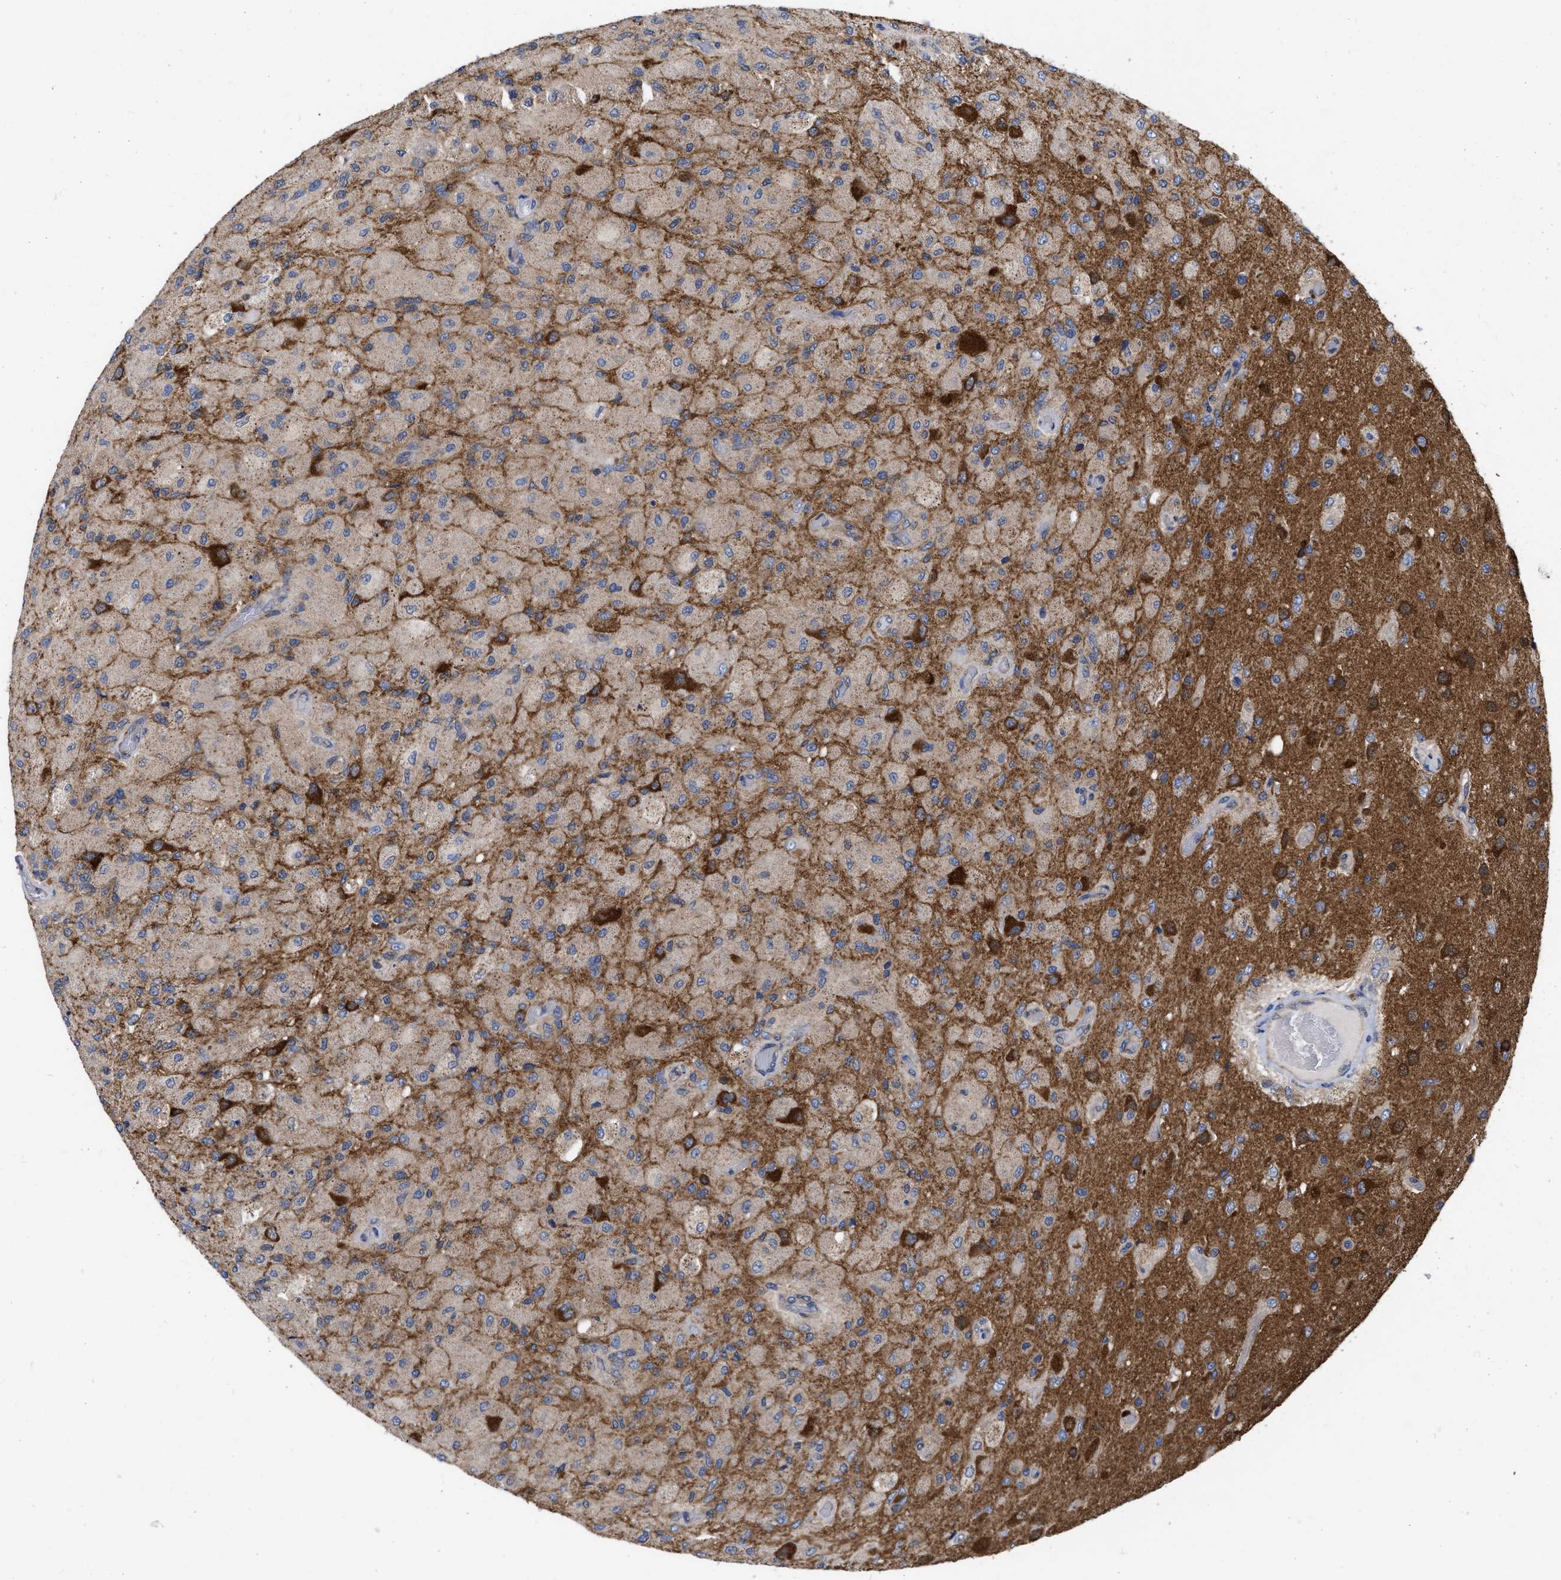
{"staining": {"intensity": "negative", "quantity": "none", "location": "none"}, "tissue": "glioma", "cell_type": "Tumor cells", "image_type": "cancer", "snomed": [{"axis": "morphology", "description": "Normal tissue, NOS"}, {"axis": "morphology", "description": "Glioma, malignant, High grade"}, {"axis": "topography", "description": "Cerebral cortex"}], "caption": "A photomicrograph of glioma stained for a protein reveals no brown staining in tumor cells. The staining is performed using DAB (3,3'-diaminobenzidine) brown chromogen with nuclei counter-stained in using hematoxylin.", "gene": "CDKN2C", "patient": {"sex": "male", "age": 77}}